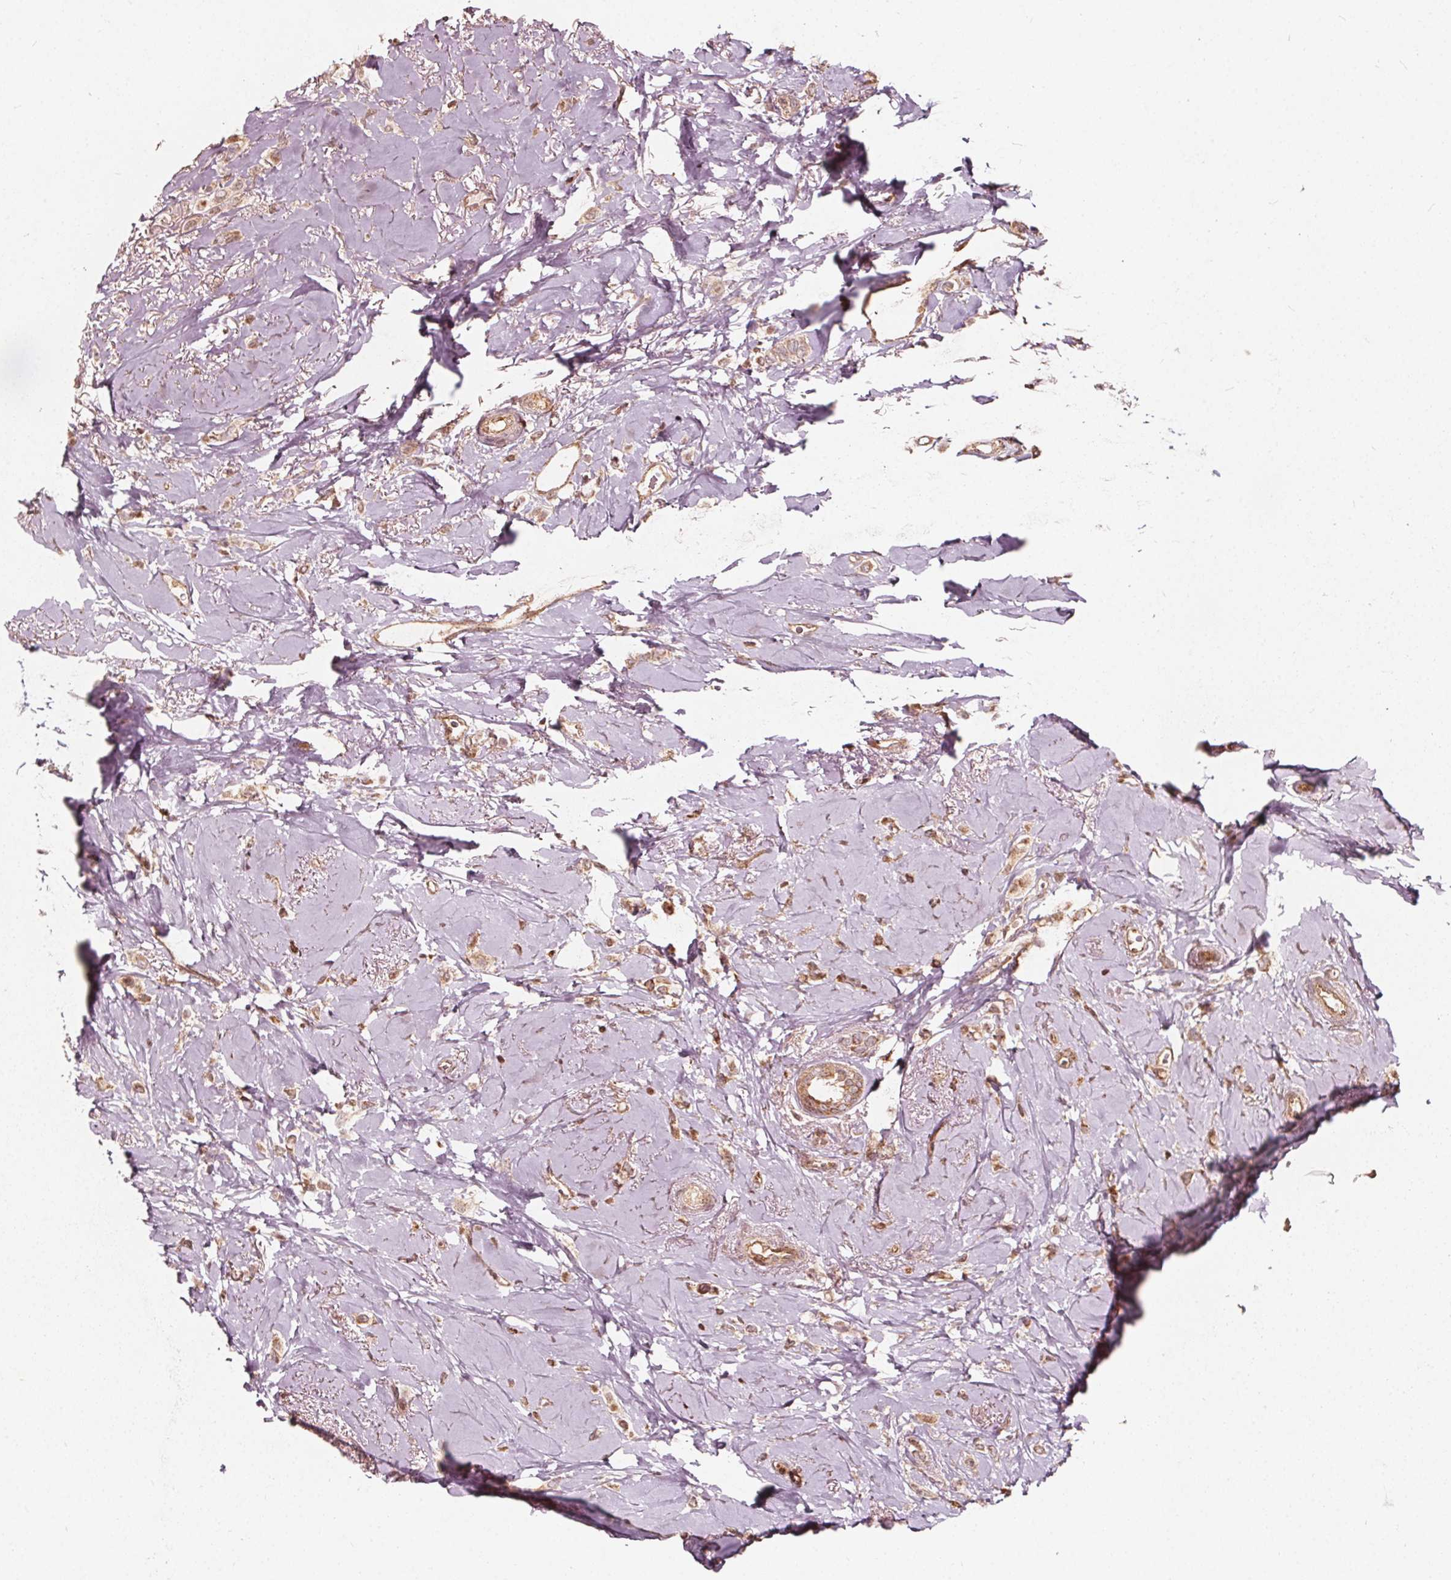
{"staining": {"intensity": "moderate", "quantity": ">75%", "location": "cytoplasmic/membranous"}, "tissue": "breast cancer", "cell_type": "Tumor cells", "image_type": "cancer", "snomed": [{"axis": "morphology", "description": "Lobular carcinoma"}, {"axis": "topography", "description": "Breast"}], "caption": "DAB (3,3'-diaminobenzidine) immunohistochemical staining of lobular carcinoma (breast) demonstrates moderate cytoplasmic/membranous protein staining in approximately >75% of tumor cells.", "gene": "AIP", "patient": {"sex": "female", "age": 66}}